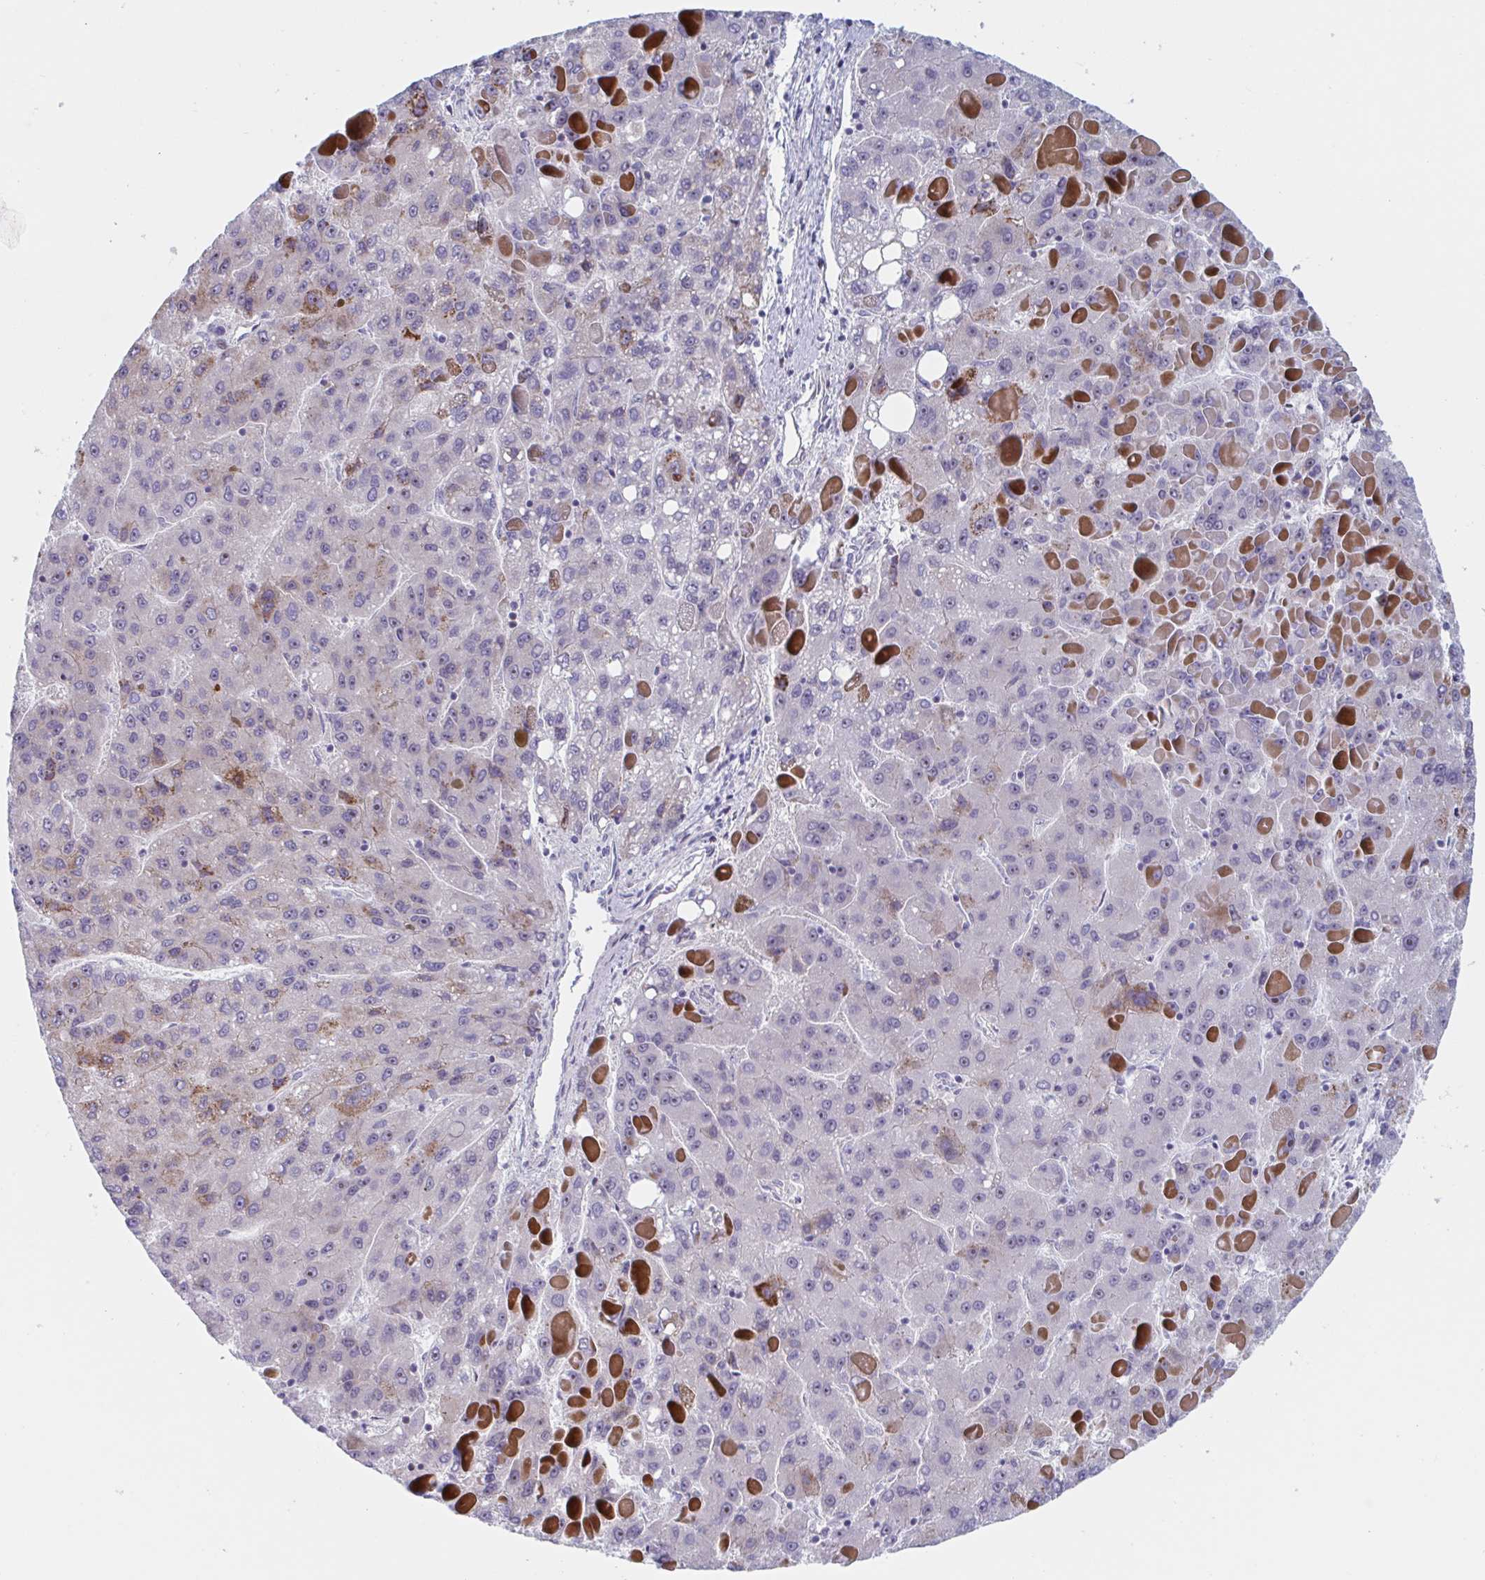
{"staining": {"intensity": "moderate", "quantity": "<25%", "location": "cytoplasmic/membranous"}, "tissue": "liver cancer", "cell_type": "Tumor cells", "image_type": "cancer", "snomed": [{"axis": "morphology", "description": "Carcinoma, Hepatocellular, NOS"}, {"axis": "topography", "description": "Liver"}], "caption": "Immunohistochemical staining of hepatocellular carcinoma (liver) reveals low levels of moderate cytoplasmic/membranous staining in about <25% of tumor cells. (DAB (3,3'-diaminobenzidine) = brown stain, brightfield microscopy at high magnification).", "gene": "DUXA", "patient": {"sex": "female", "age": 82}}